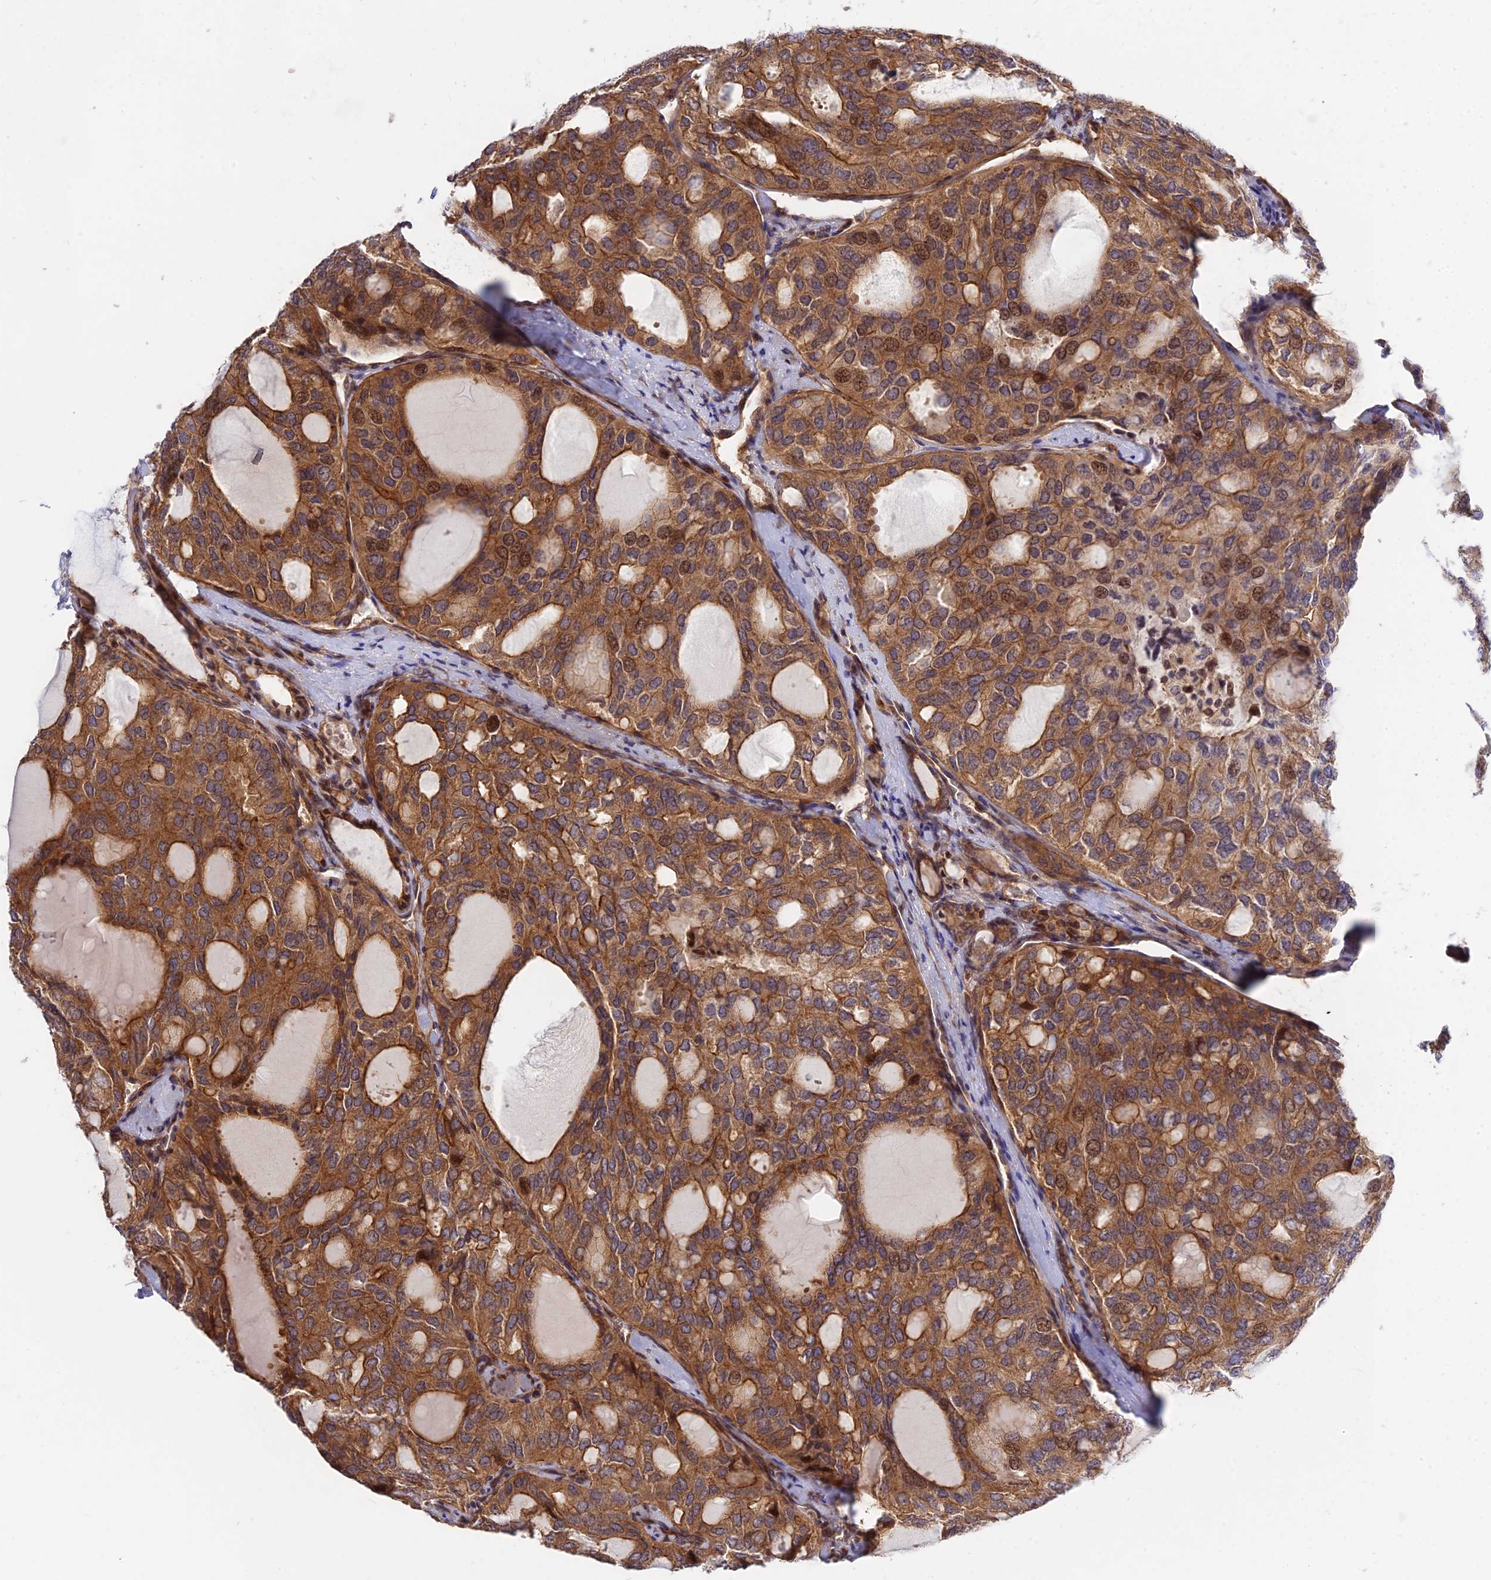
{"staining": {"intensity": "strong", "quantity": ">75%", "location": "cytoplasmic/membranous"}, "tissue": "thyroid cancer", "cell_type": "Tumor cells", "image_type": "cancer", "snomed": [{"axis": "morphology", "description": "Follicular adenoma carcinoma, NOS"}, {"axis": "topography", "description": "Thyroid gland"}], "caption": "An image of follicular adenoma carcinoma (thyroid) stained for a protein reveals strong cytoplasmic/membranous brown staining in tumor cells.", "gene": "SMG6", "patient": {"sex": "male", "age": 75}}